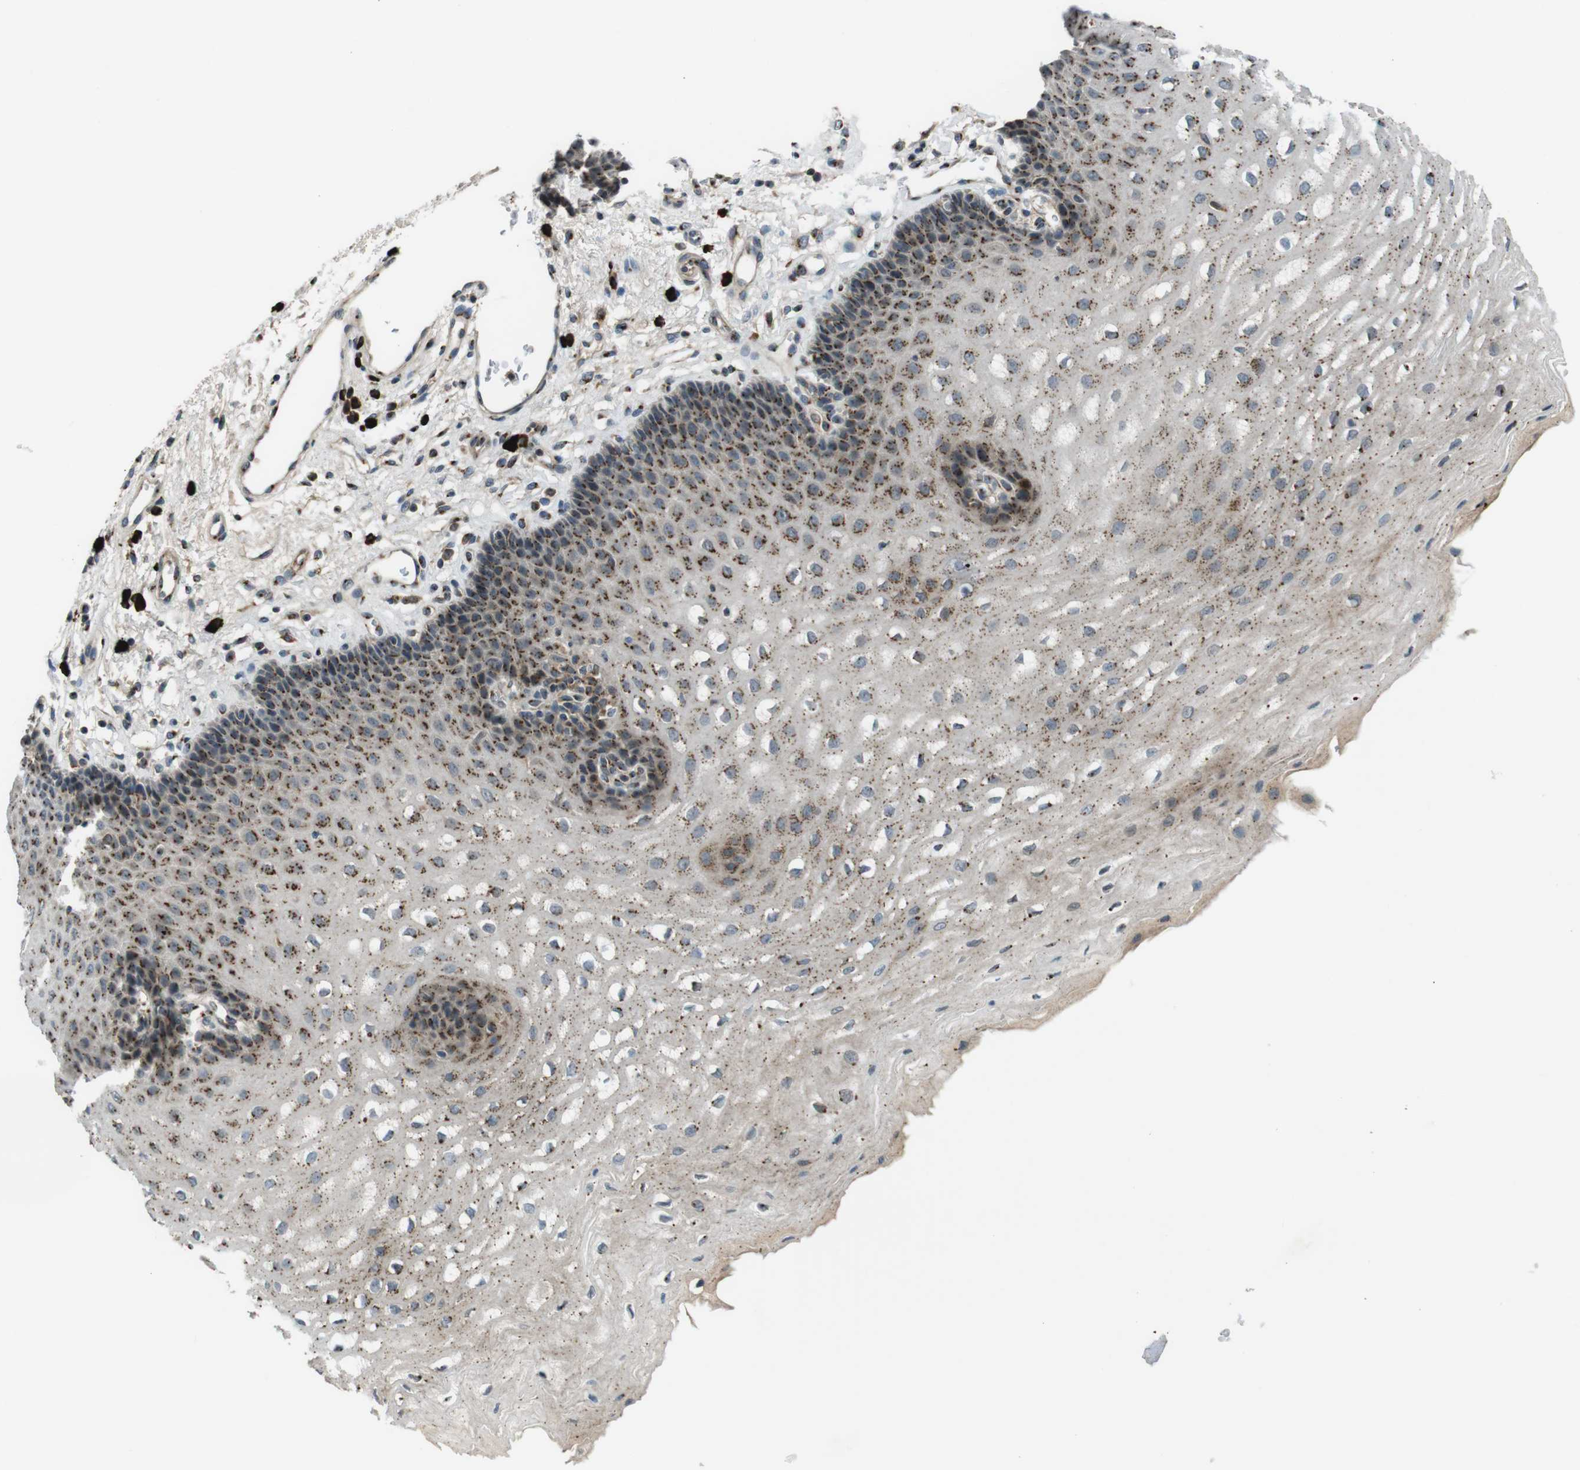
{"staining": {"intensity": "moderate", "quantity": ">75%", "location": "cytoplasmic/membranous"}, "tissue": "esophagus", "cell_type": "Squamous epithelial cells", "image_type": "normal", "snomed": [{"axis": "morphology", "description": "Normal tissue, NOS"}, {"axis": "topography", "description": "Esophagus"}], "caption": "A histopathology image showing moderate cytoplasmic/membranous positivity in about >75% of squamous epithelial cells in normal esophagus, as visualized by brown immunohistochemical staining.", "gene": "ZFPL1", "patient": {"sex": "male", "age": 54}}